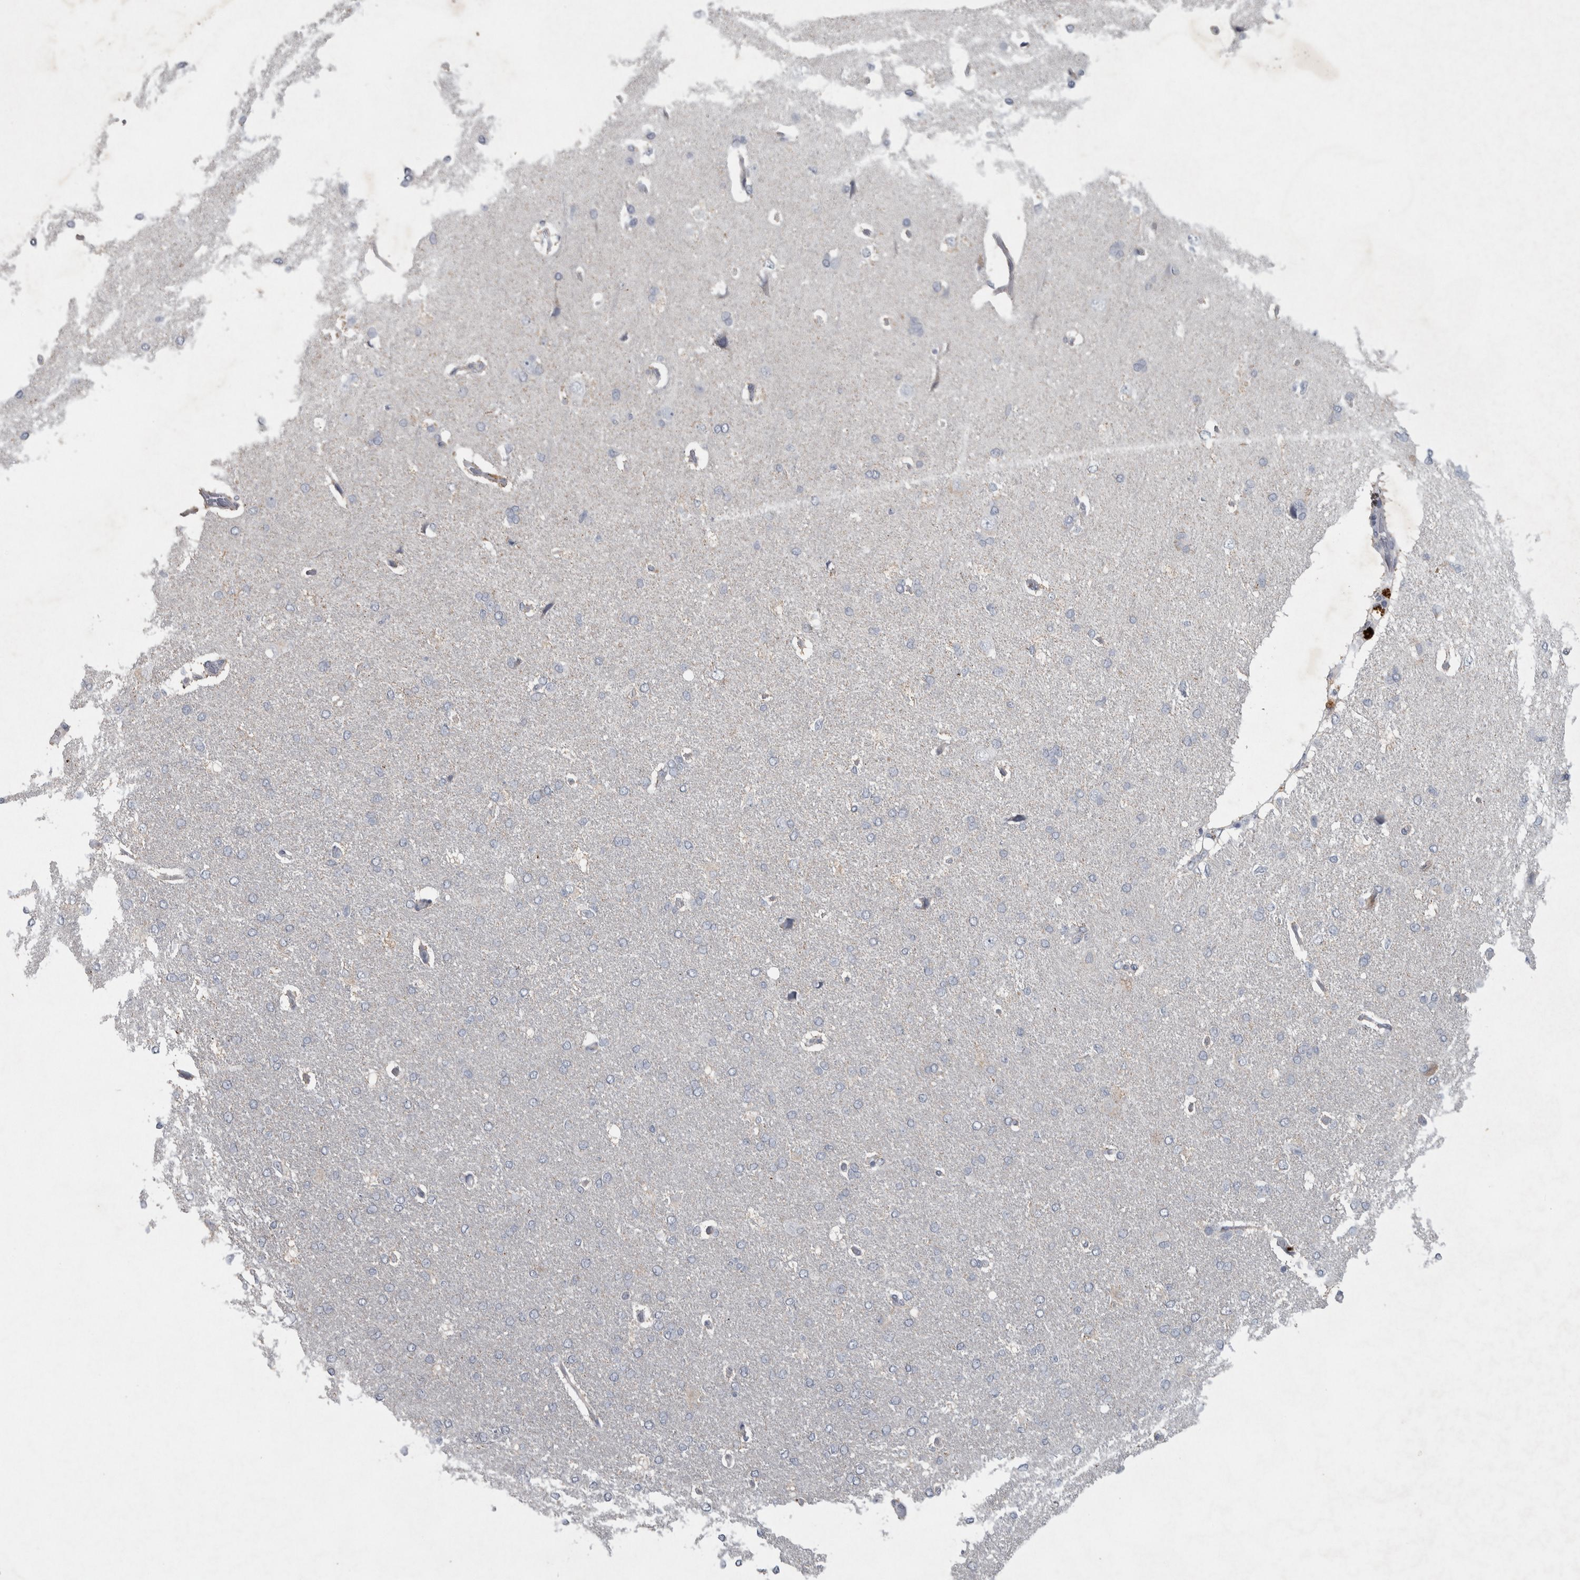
{"staining": {"intensity": "negative", "quantity": "none", "location": "none"}, "tissue": "cerebral cortex", "cell_type": "Endothelial cells", "image_type": "normal", "snomed": [{"axis": "morphology", "description": "Normal tissue, NOS"}, {"axis": "topography", "description": "Cerebral cortex"}], "caption": "Immunohistochemistry micrograph of normal human cerebral cortex stained for a protein (brown), which demonstrates no staining in endothelial cells. Nuclei are stained in blue.", "gene": "ENPP7", "patient": {"sex": "male", "age": 62}}